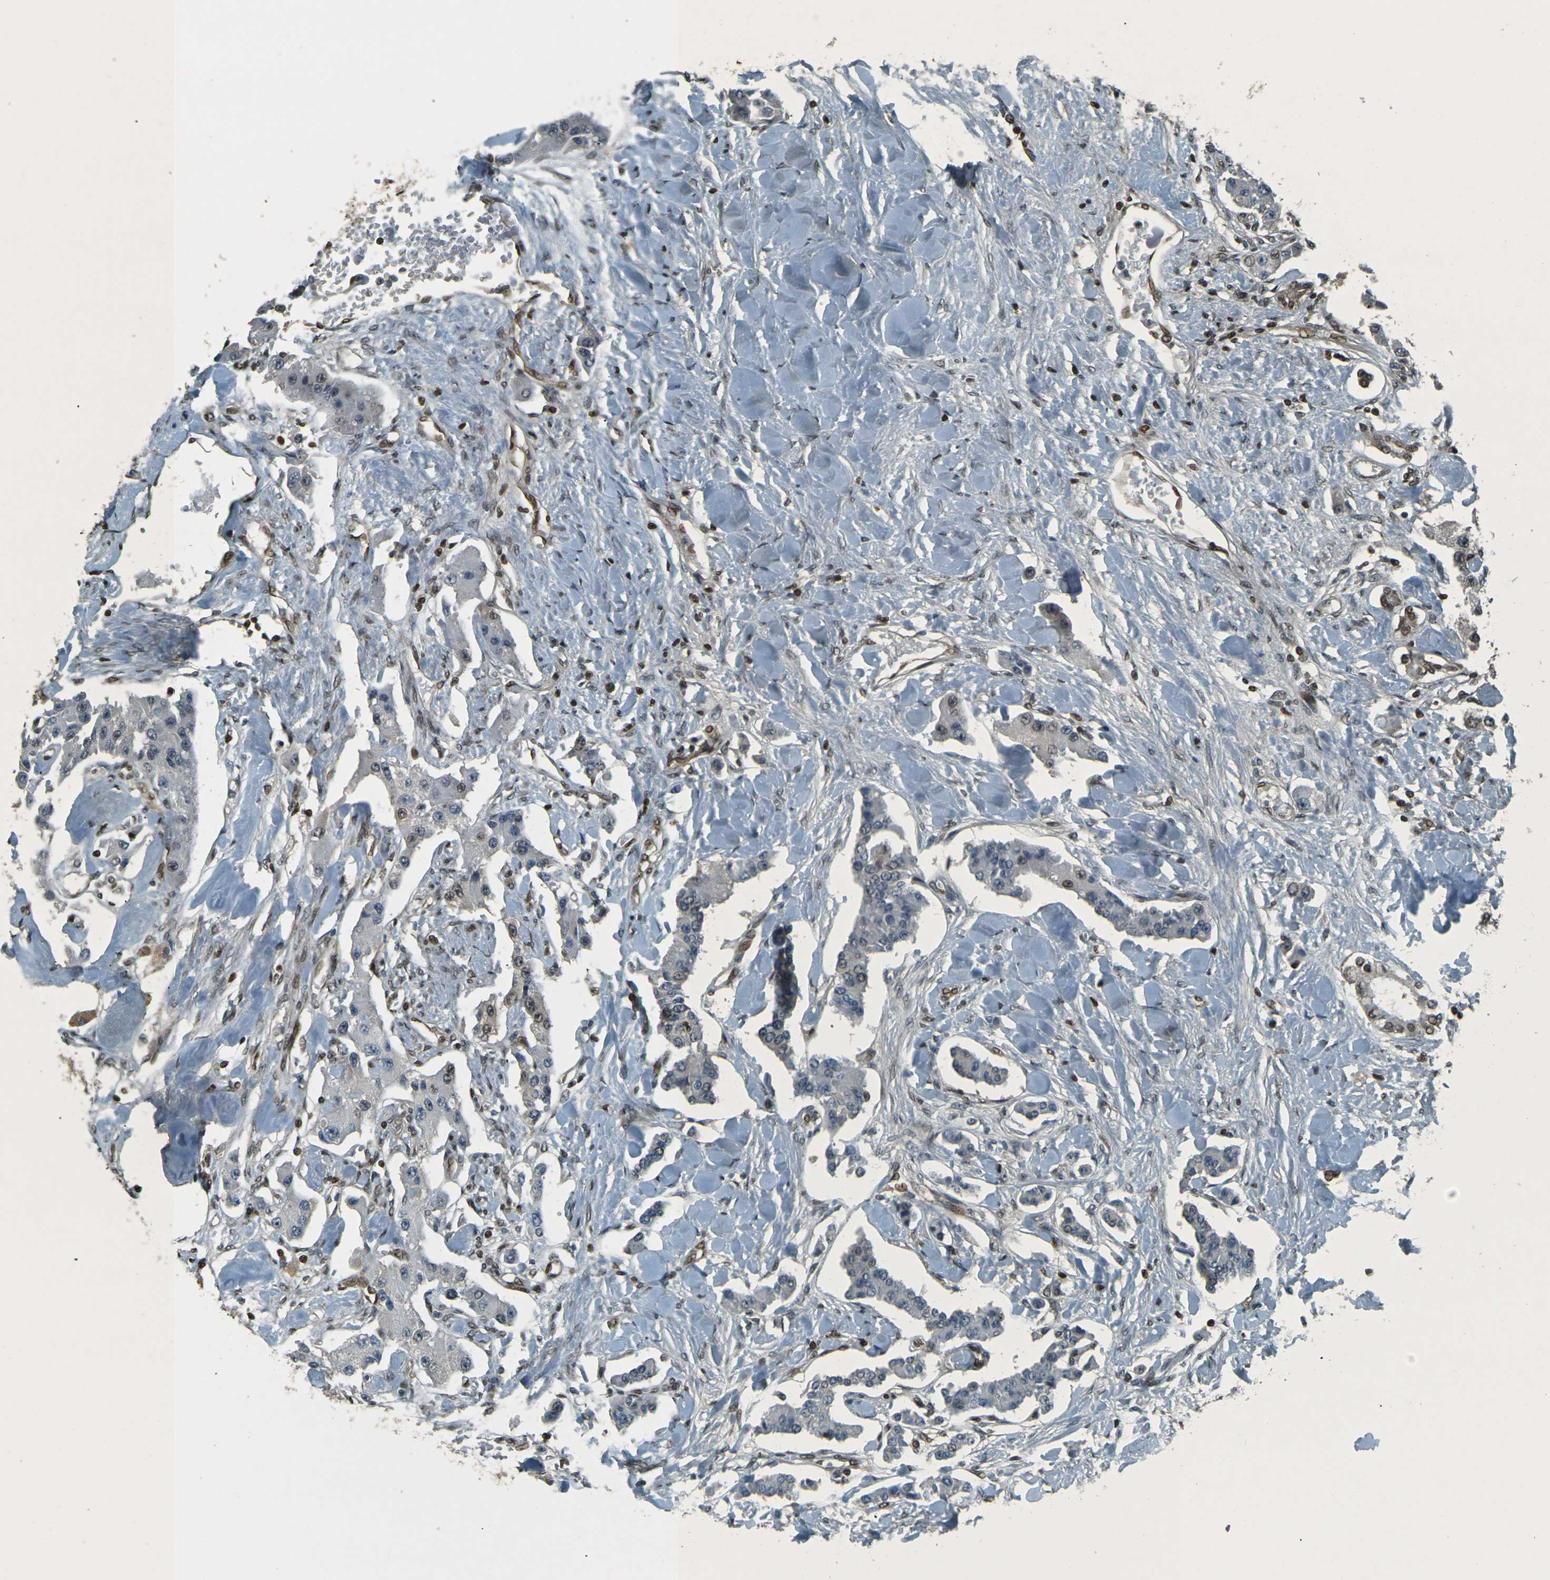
{"staining": {"intensity": "weak", "quantity": "<25%", "location": "nuclear"}, "tissue": "carcinoid", "cell_type": "Tumor cells", "image_type": "cancer", "snomed": [{"axis": "morphology", "description": "Carcinoid, malignant, NOS"}, {"axis": "topography", "description": "Pancreas"}], "caption": "This is an IHC histopathology image of human carcinoid. There is no staining in tumor cells.", "gene": "NHEJ1", "patient": {"sex": "male", "age": 41}}